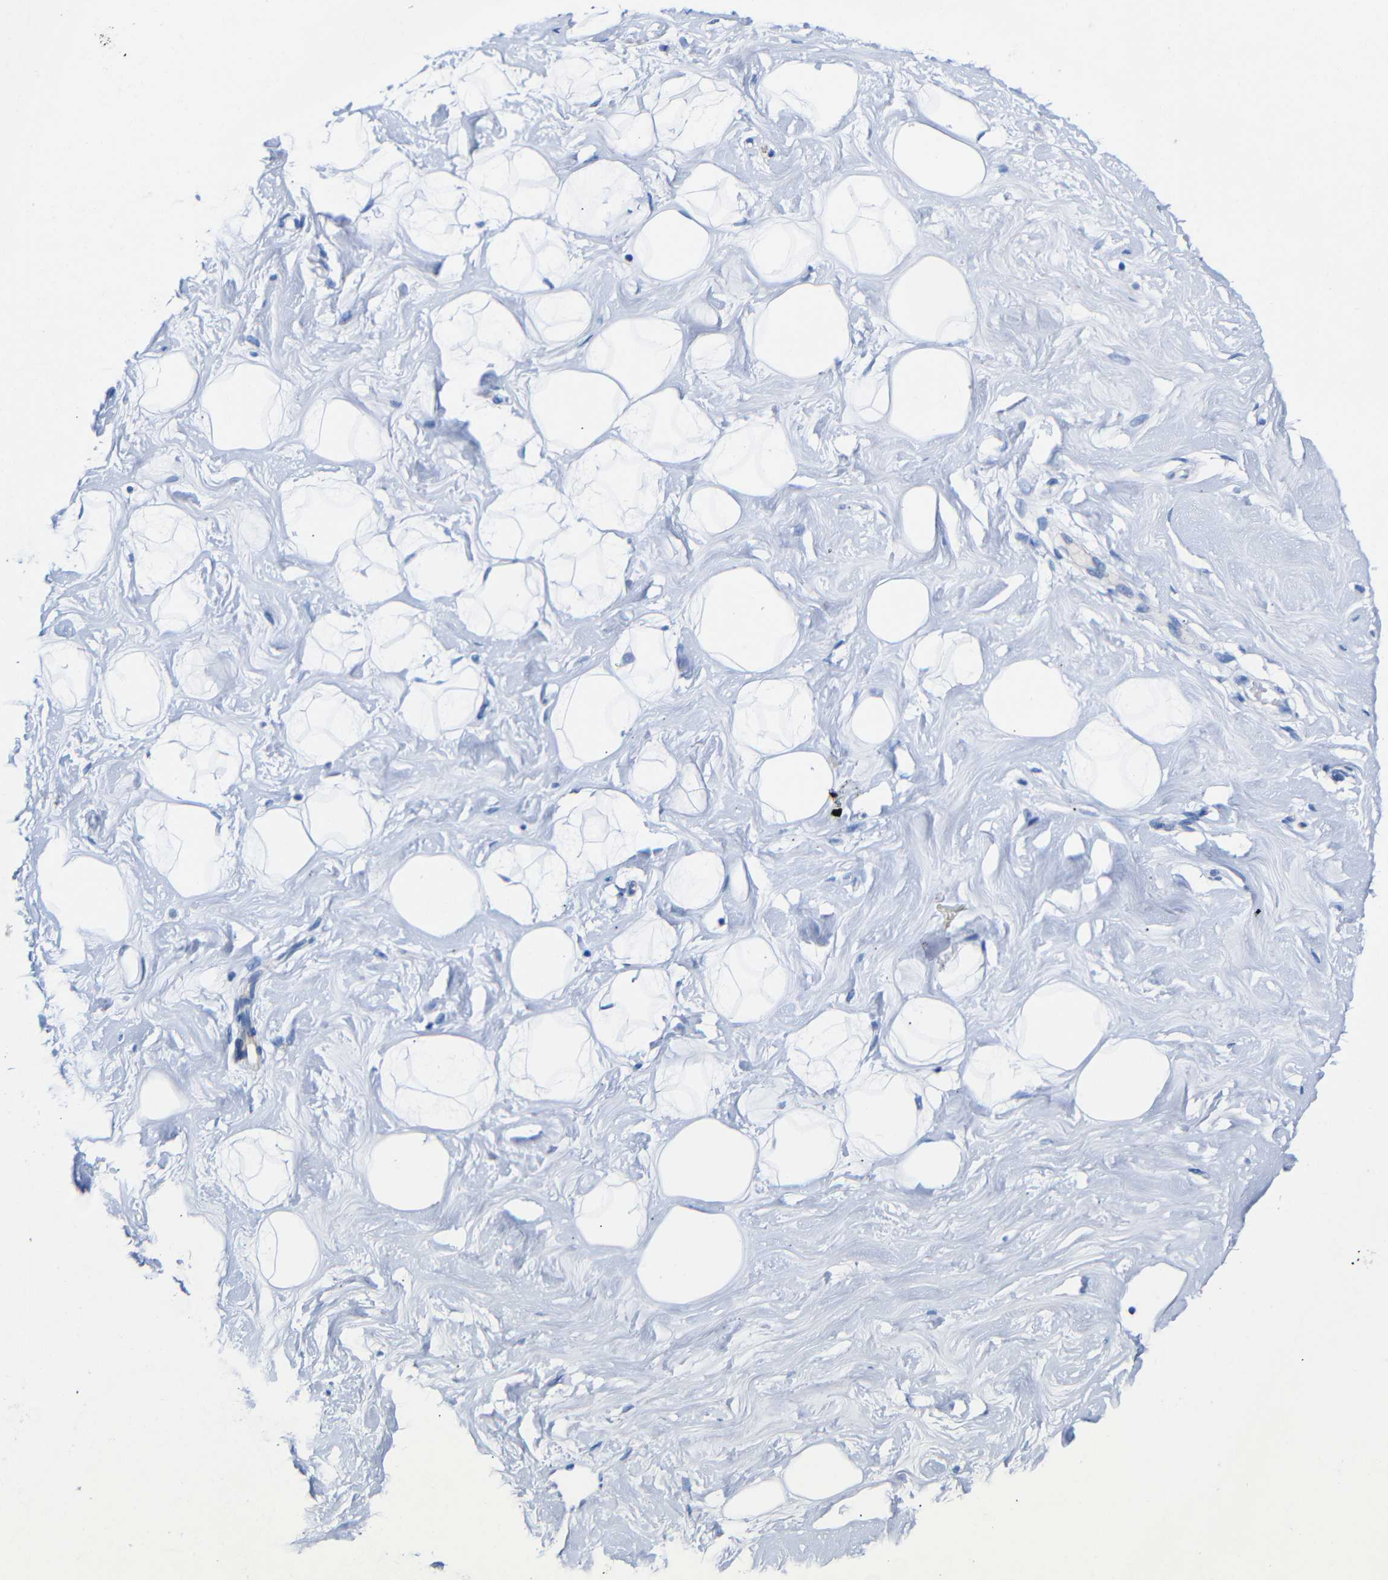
{"staining": {"intensity": "negative", "quantity": "none", "location": "none"}, "tissue": "breast", "cell_type": "Adipocytes", "image_type": "normal", "snomed": [{"axis": "morphology", "description": "Normal tissue, NOS"}, {"axis": "topography", "description": "Breast"}], "caption": "A micrograph of breast stained for a protein reveals no brown staining in adipocytes. The staining is performed using DAB (3,3'-diaminobenzidine) brown chromogen with nuclei counter-stained in using hematoxylin.", "gene": "CGNL1", "patient": {"sex": "female", "age": 23}}